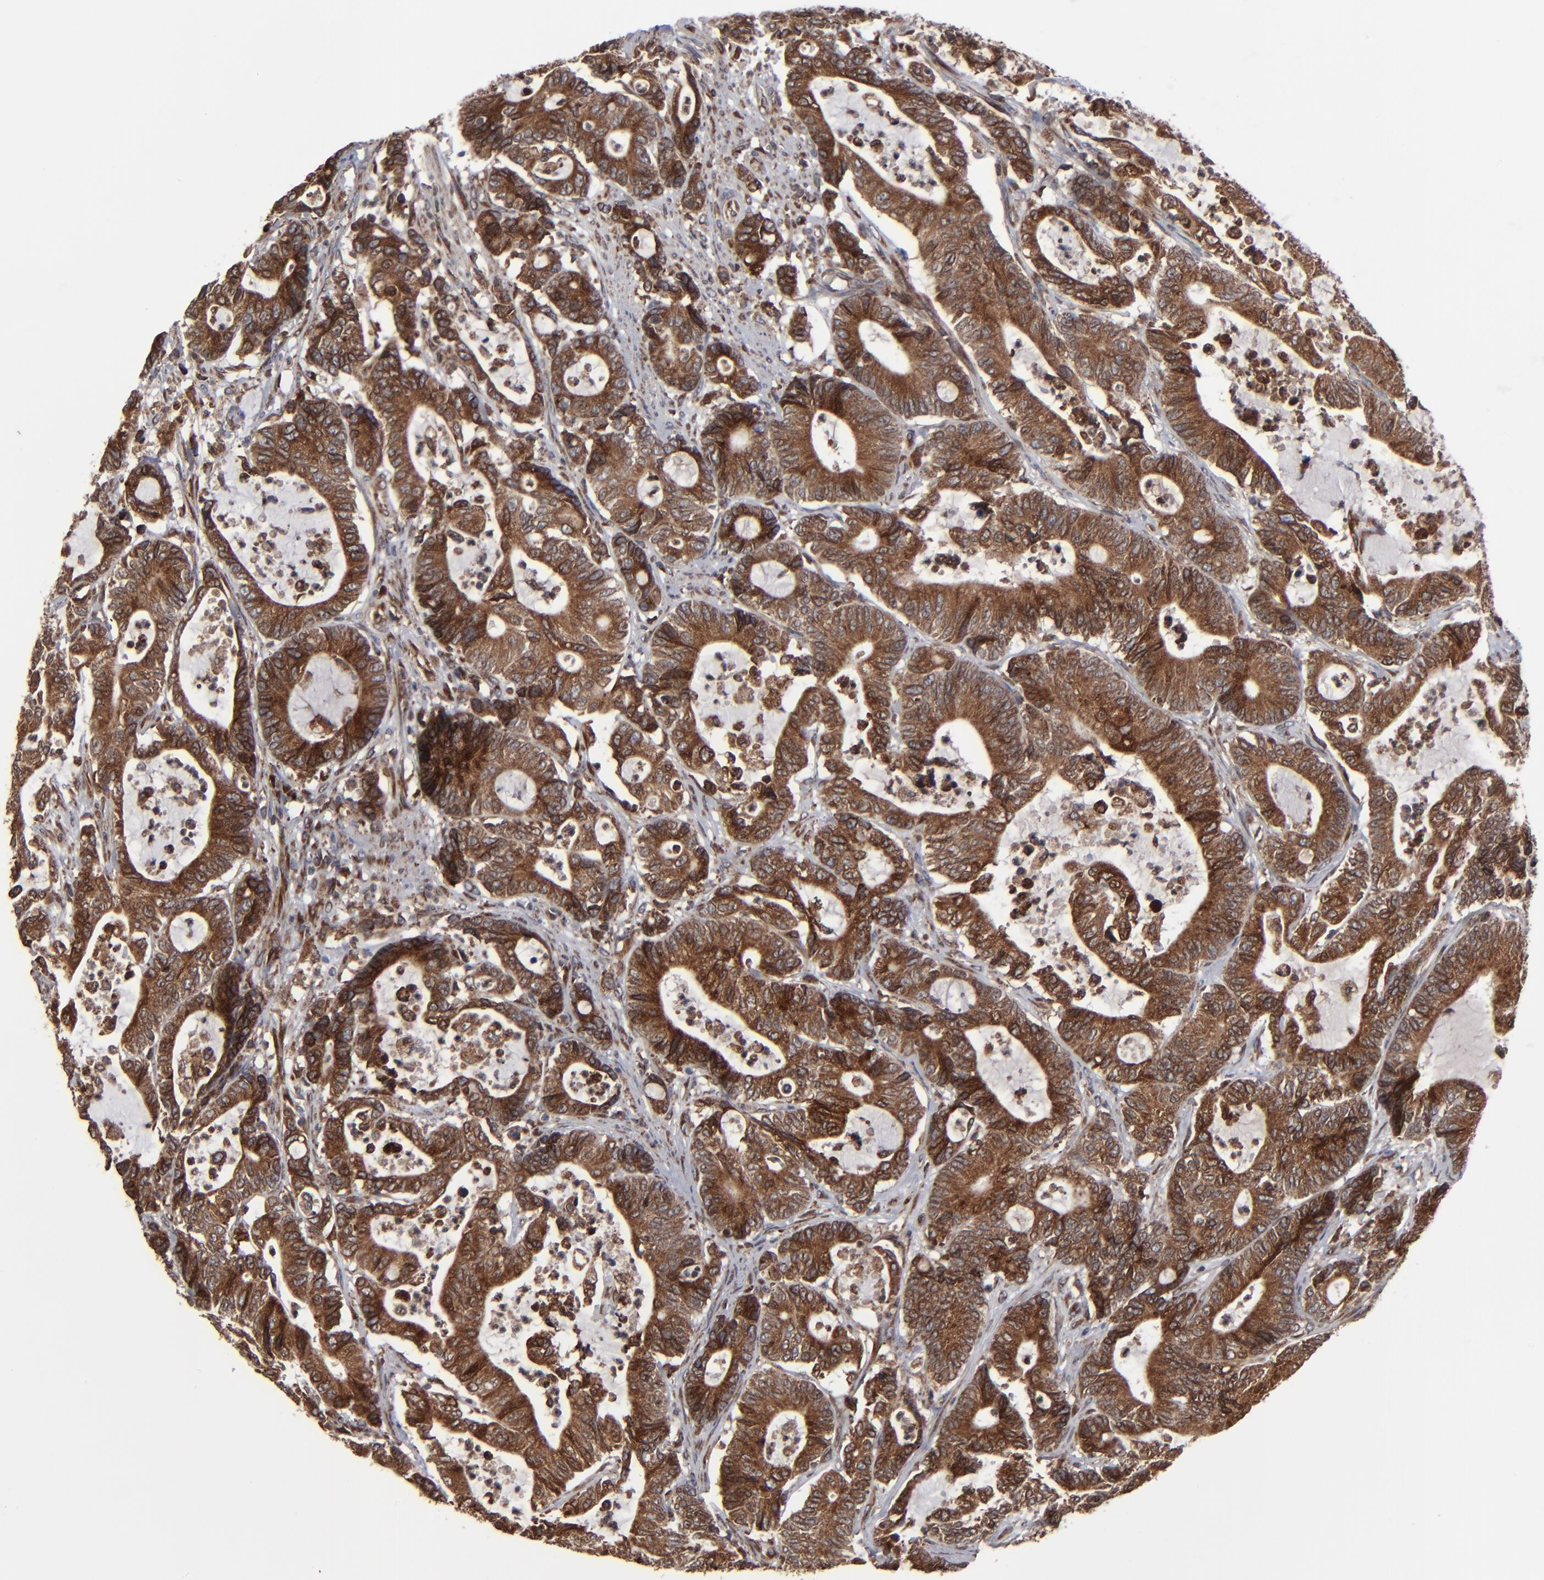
{"staining": {"intensity": "strong", "quantity": ">75%", "location": "cytoplasmic/membranous"}, "tissue": "colorectal cancer", "cell_type": "Tumor cells", "image_type": "cancer", "snomed": [{"axis": "morphology", "description": "Adenocarcinoma, NOS"}, {"axis": "topography", "description": "Colon"}], "caption": "Immunohistochemical staining of colorectal cancer (adenocarcinoma) shows high levels of strong cytoplasmic/membranous staining in about >75% of tumor cells.", "gene": "CNIH1", "patient": {"sex": "female", "age": 84}}